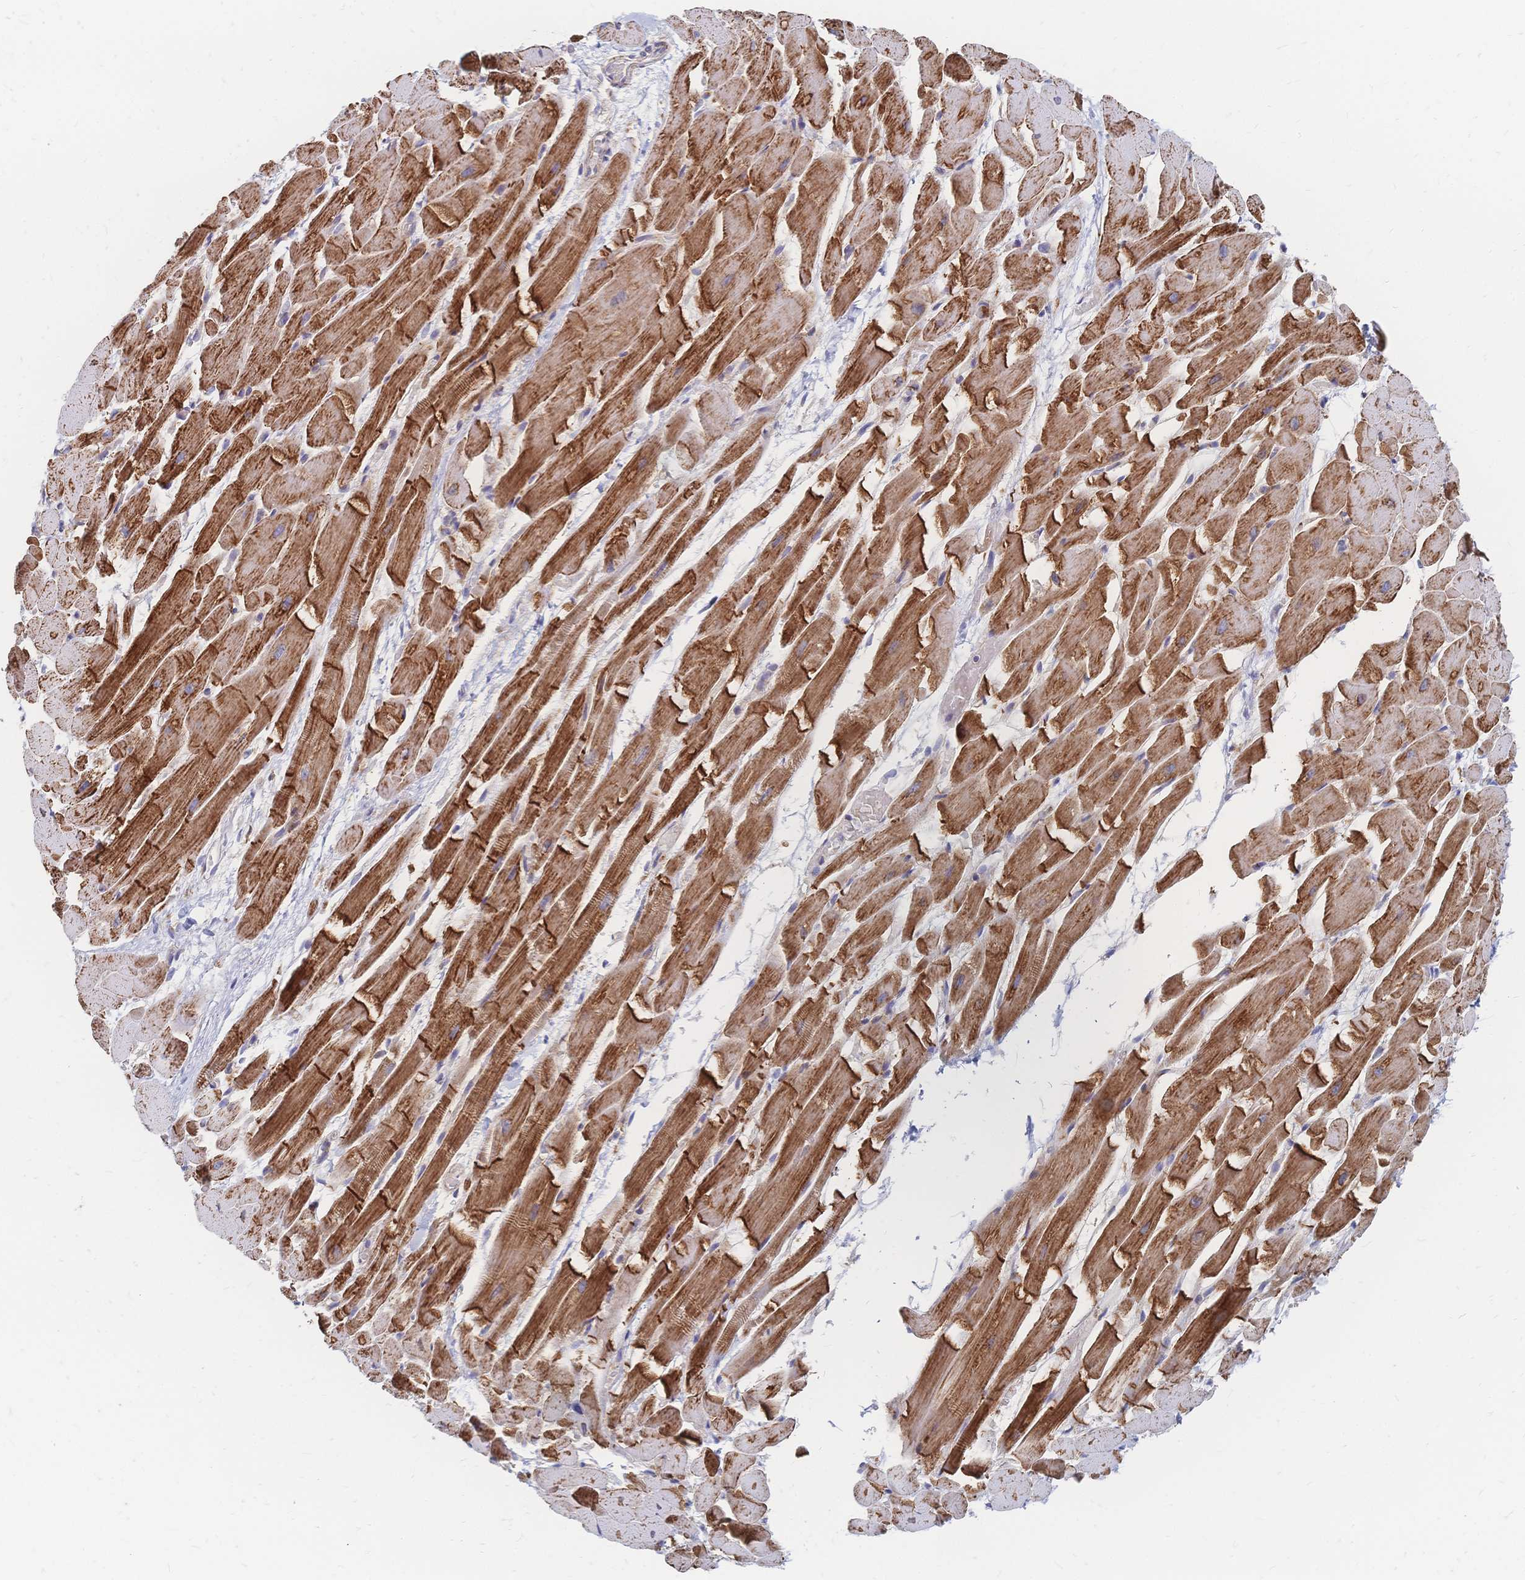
{"staining": {"intensity": "strong", "quantity": ">75%", "location": "cytoplasmic/membranous"}, "tissue": "heart muscle", "cell_type": "Cardiomyocytes", "image_type": "normal", "snomed": [{"axis": "morphology", "description": "Normal tissue, NOS"}, {"axis": "topography", "description": "Heart"}], "caption": "Immunohistochemical staining of unremarkable human heart muscle shows high levels of strong cytoplasmic/membranous positivity in approximately >75% of cardiomyocytes. (DAB (3,3'-diaminobenzidine) IHC, brown staining for protein, blue staining for nuclei).", "gene": "SORBS1", "patient": {"sex": "male", "age": 37}}